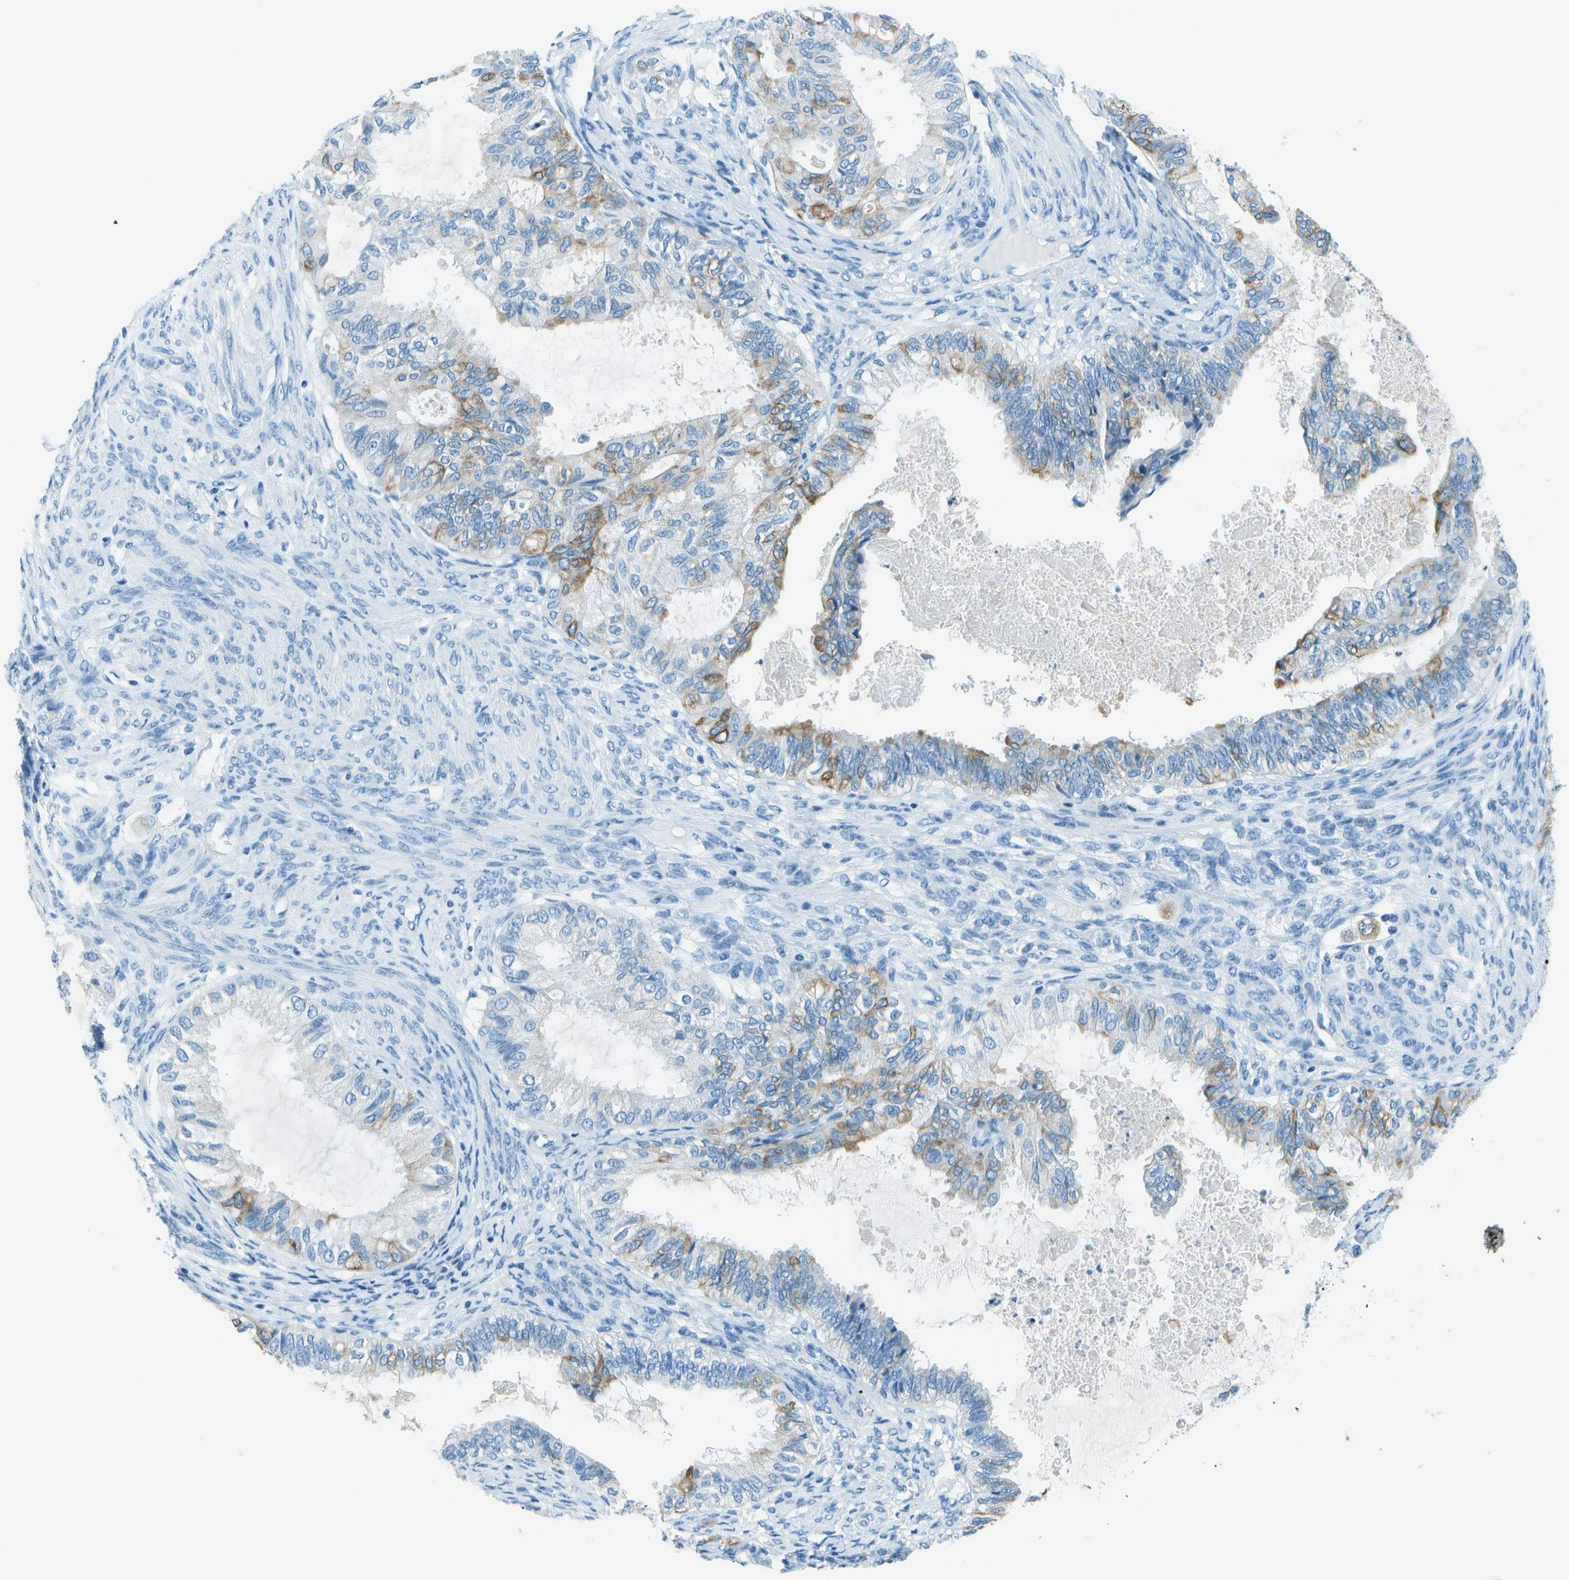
{"staining": {"intensity": "moderate", "quantity": "<25%", "location": "cytoplasmic/membranous"}, "tissue": "cervical cancer", "cell_type": "Tumor cells", "image_type": "cancer", "snomed": [{"axis": "morphology", "description": "Normal tissue, NOS"}, {"axis": "morphology", "description": "Adenocarcinoma, NOS"}, {"axis": "topography", "description": "Cervix"}, {"axis": "topography", "description": "Endometrium"}], "caption": "A brown stain labels moderate cytoplasmic/membranous staining of a protein in adenocarcinoma (cervical) tumor cells.", "gene": "SLC16A10", "patient": {"sex": "female", "age": 86}}